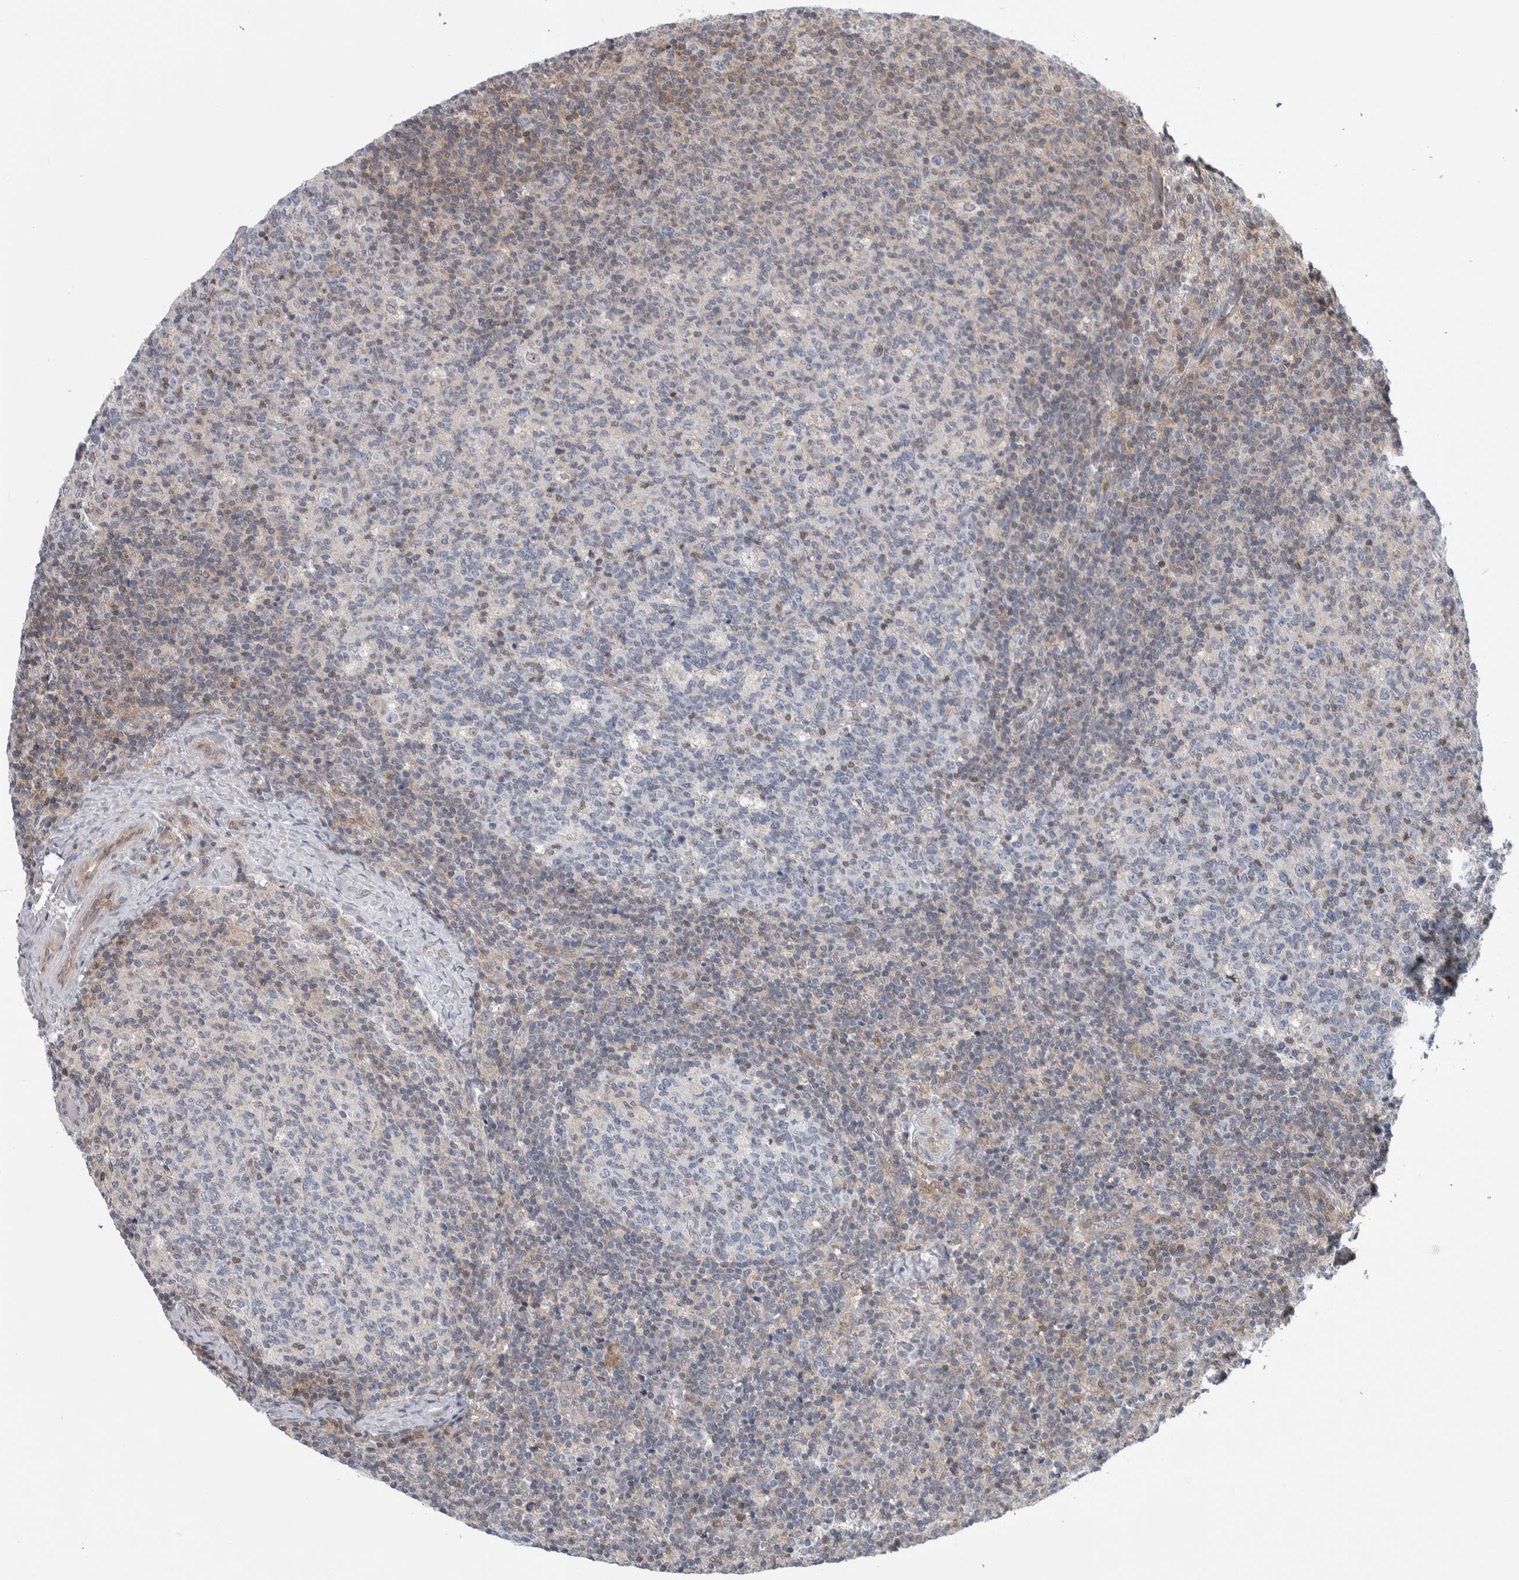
{"staining": {"intensity": "weak", "quantity": "<25%", "location": "cytoplasmic/membranous"}, "tissue": "lymph node", "cell_type": "Germinal center cells", "image_type": "normal", "snomed": [{"axis": "morphology", "description": "Normal tissue, NOS"}, {"axis": "morphology", "description": "Inflammation, NOS"}, {"axis": "topography", "description": "Lymph node"}], "caption": "A high-resolution micrograph shows immunohistochemistry staining of normal lymph node, which exhibits no significant staining in germinal center cells. (Brightfield microscopy of DAB immunohistochemistry at high magnification).", "gene": "PTPA", "patient": {"sex": "male", "age": 55}}